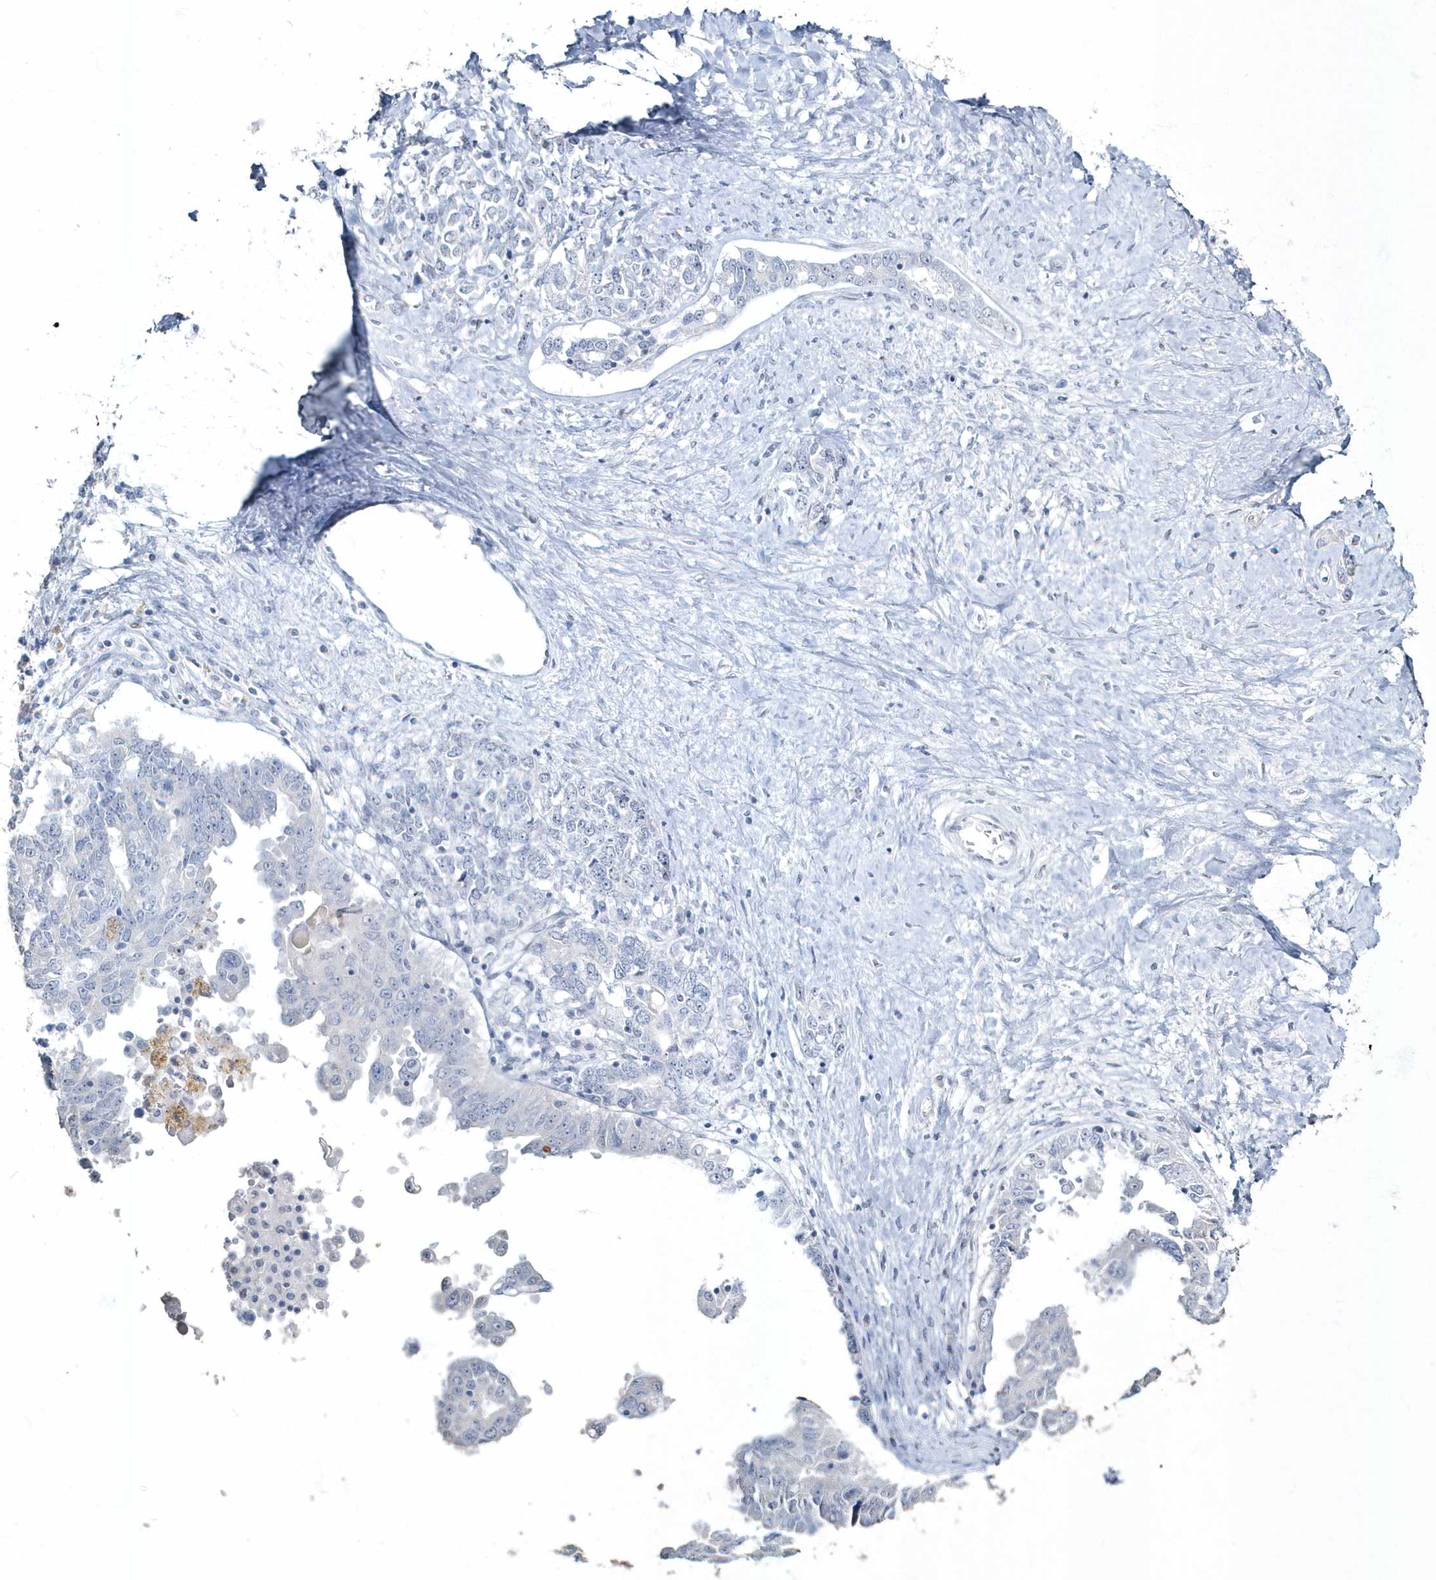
{"staining": {"intensity": "negative", "quantity": "none", "location": "none"}, "tissue": "ovarian cancer", "cell_type": "Tumor cells", "image_type": "cancer", "snomed": [{"axis": "morphology", "description": "Carcinoma, endometroid"}, {"axis": "topography", "description": "Ovary"}], "caption": "An IHC histopathology image of ovarian cancer is shown. There is no staining in tumor cells of ovarian cancer.", "gene": "MYOT", "patient": {"sex": "female", "age": 62}}